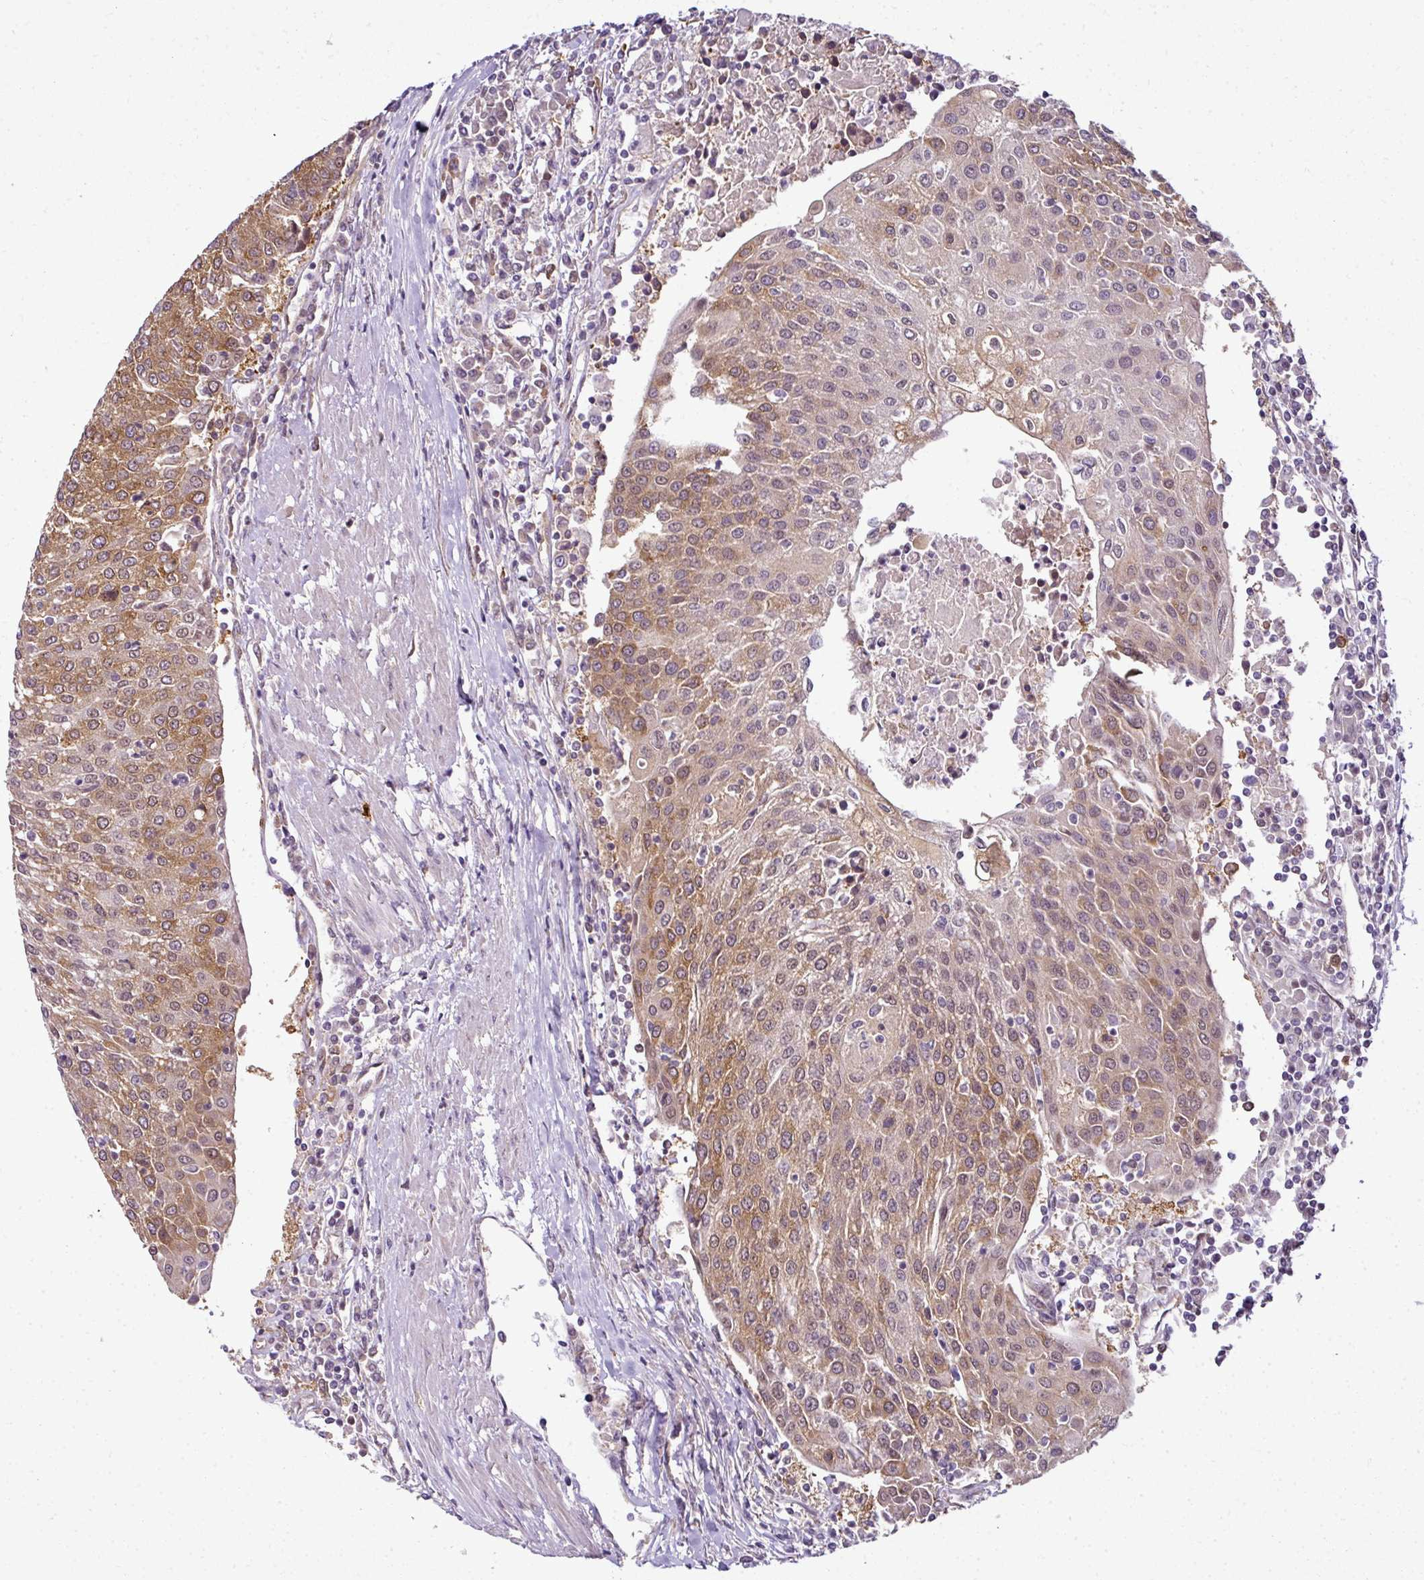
{"staining": {"intensity": "moderate", "quantity": ">75%", "location": "cytoplasmic/membranous,nuclear"}, "tissue": "urothelial cancer", "cell_type": "Tumor cells", "image_type": "cancer", "snomed": [{"axis": "morphology", "description": "Urothelial carcinoma, High grade"}, {"axis": "topography", "description": "Urinary bladder"}], "caption": "IHC (DAB) staining of high-grade urothelial carcinoma exhibits moderate cytoplasmic/membranous and nuclear protein expression in approximately >75% of tumor cells.", "gene": "RBM4B", "patient": {"sex": "female", "age": 85}}